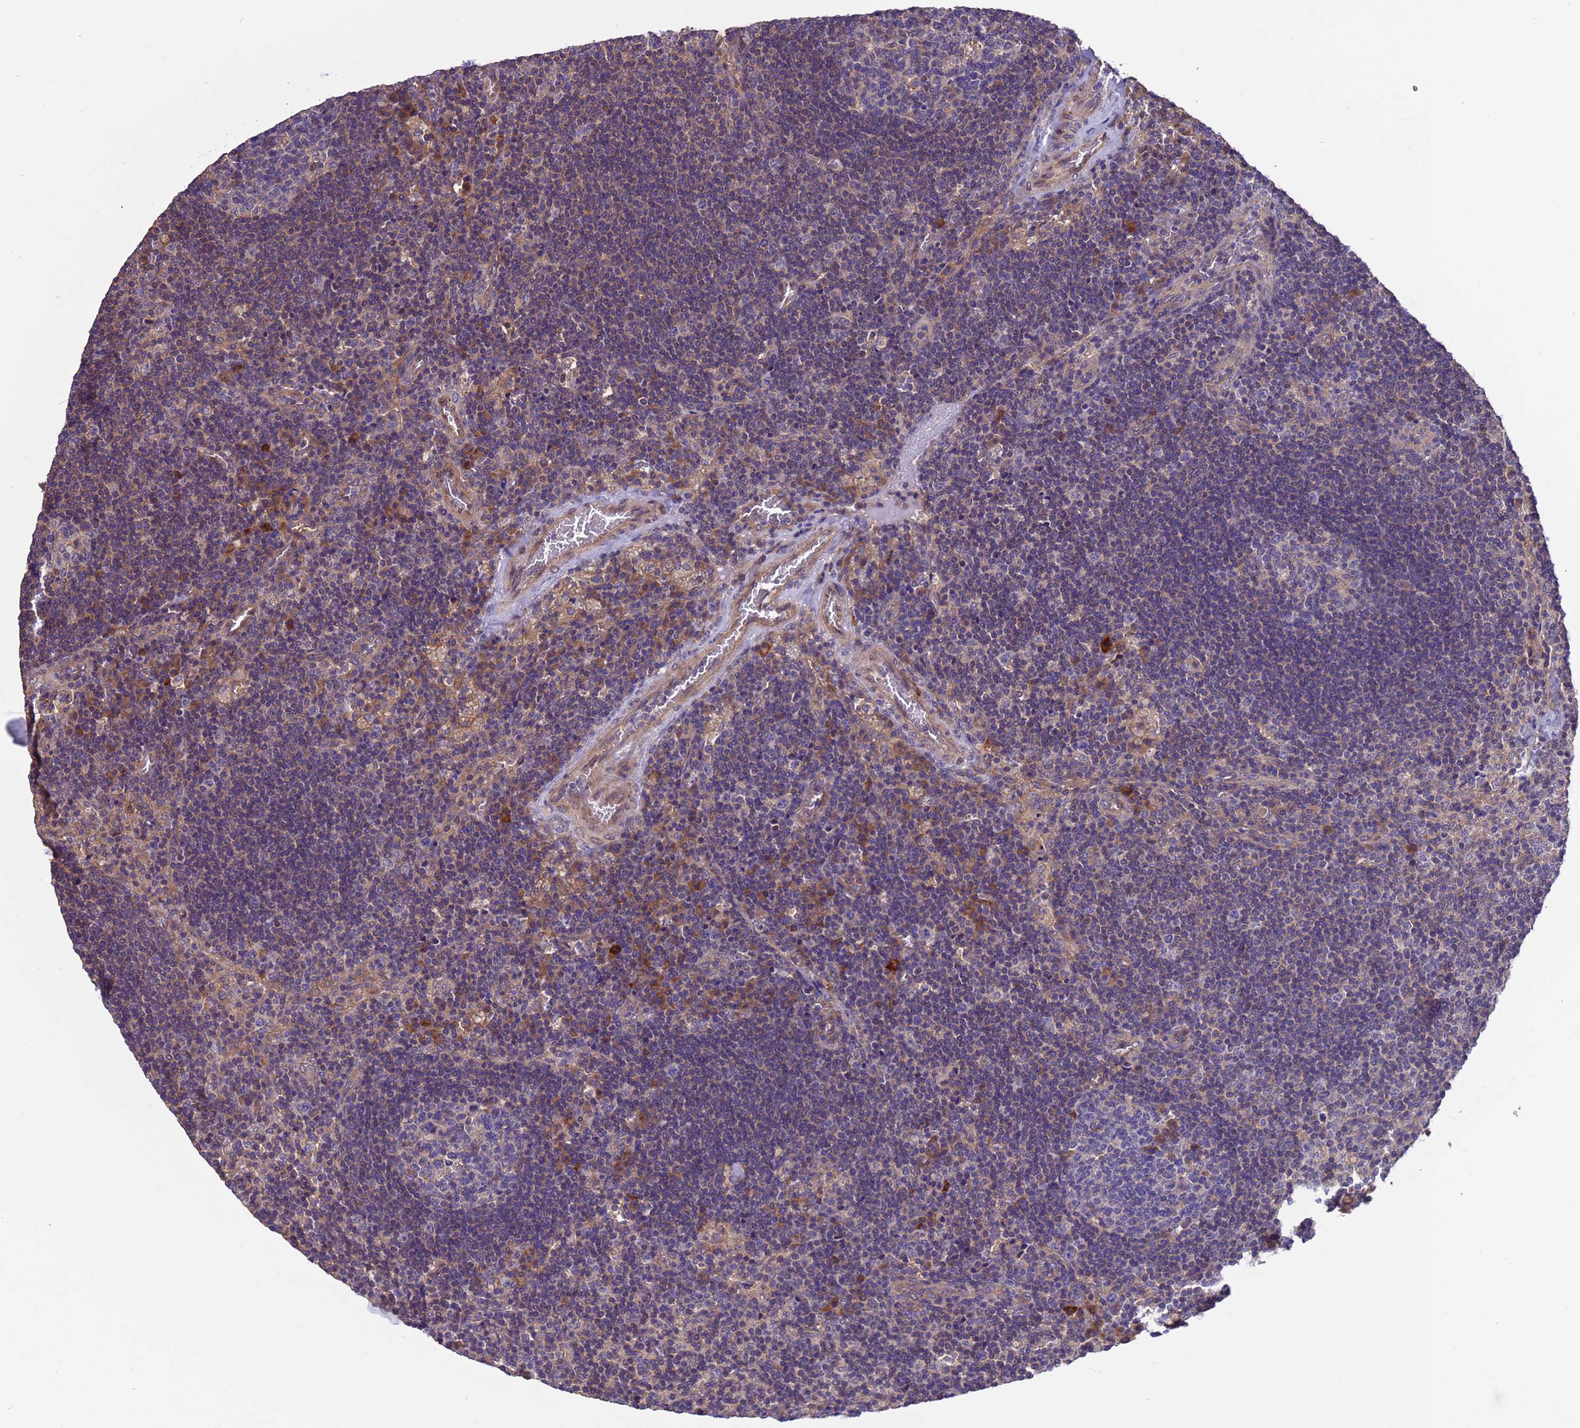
{"staining": {"intensity": "negative", "quantity": "none", "location": "none"}, "tissue": "lymph node", "cell_type": "Germinal center cells", "image_type": "normal", "snomed": [{"axis": "morphology", "description": "Normal tissue, NOS"}, {"axis": "topography", "description": "Lymph node"}], "caption": "Immunohistochemistry (IHC) of unremarkable human lymph node demonstrates no expression in germinal center cells.", "gene": "ARHGAP12", "patient": {"sex": "male", "age": 58}}